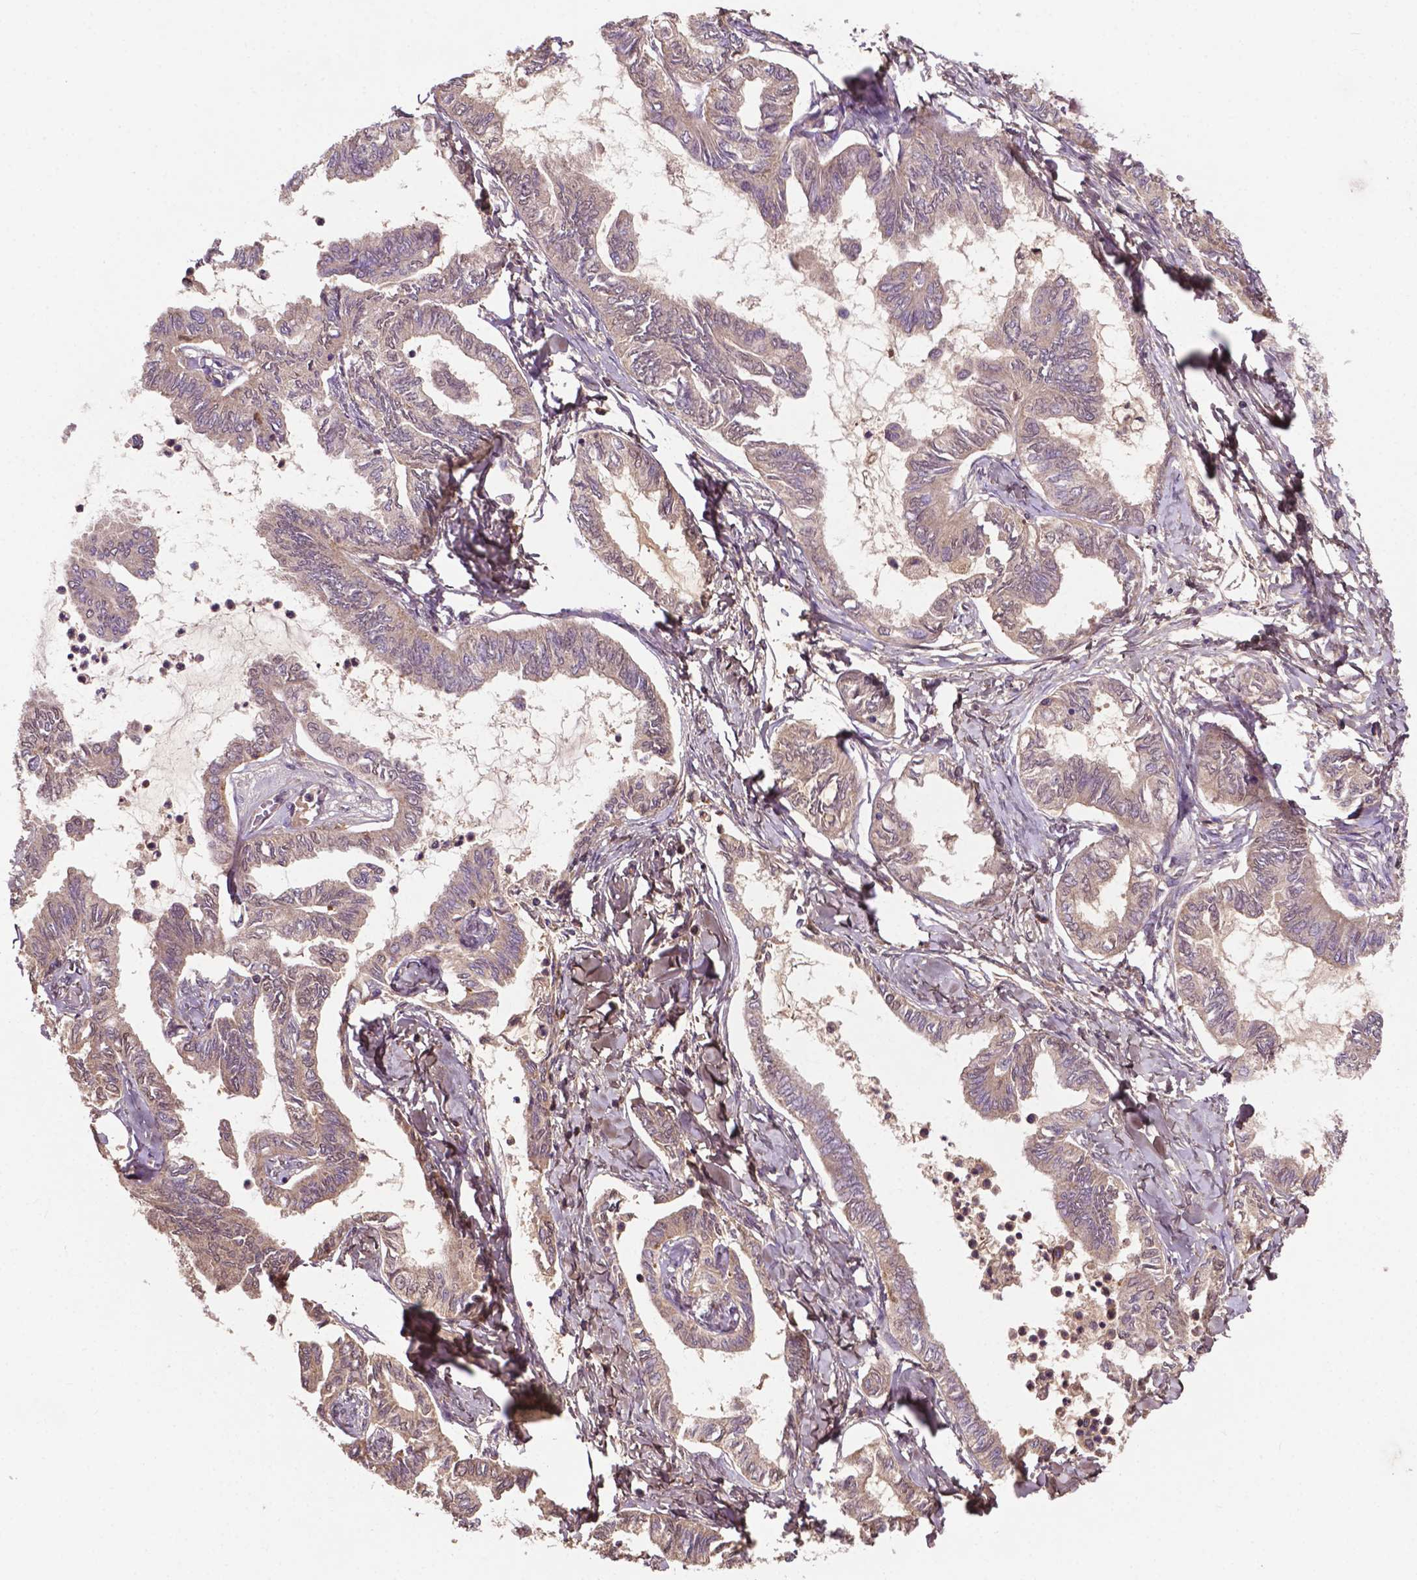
{"staining": {"intensity": "weak", "quantity": ">75%", "location": "cytoplasmic/membranous"}, "tissue": "ovarian cancer", "cell_type": "Tumor cells", "image_type": "cancer", "snomed": [{"axis": "morphology", "description": "Carcinoma, endometroid"}, {"axis": "topography", "description": "Ovary"}], "caption": "A brown stain highlights weak cytoplasmic/membranous staining of a protein in human ovarian endometroid carcinoma tumor cells.", "gene": "GJA9", "patient": {"sex": "female", "age": 70}}